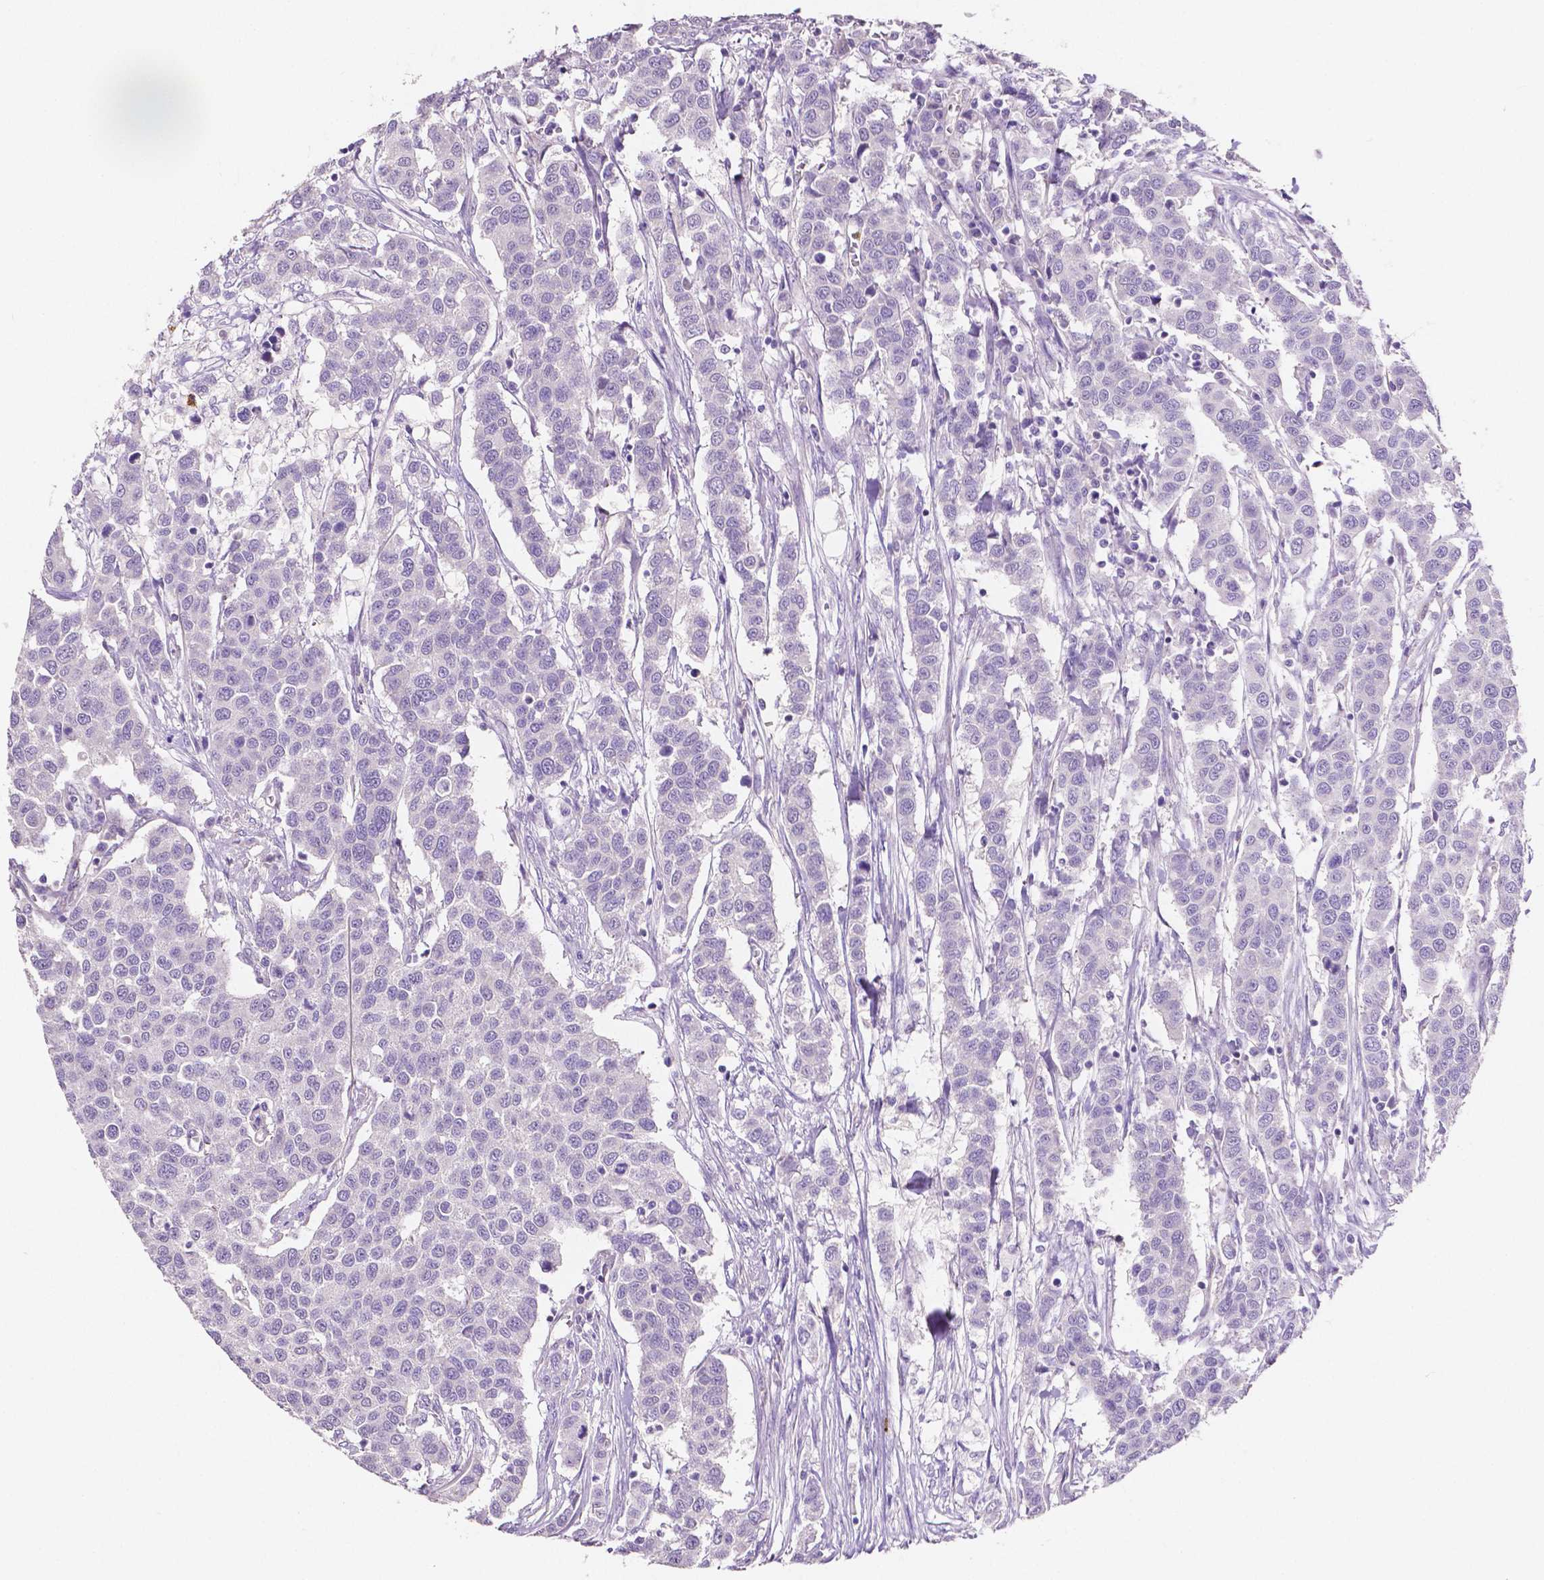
{"staining": {"intensity": "negative", "quantity": "none", "location": "none"}, "tissue": "urothelial cancer", "cell_type": "Tumor cells", "image_type": "cancer", "snomed": [{"axis": "morphology", "description": "Urothelial carcinoma, High grade"}, {"axis": "topography", "description": "Urinary bladder"}], "caption": "High magnification brightfield microscopy of high-grade urothelial carcinoma stained with DAB (3,3'-diaminobenzidine) (brown) and counterstained with hematoxylin (blue): tumor cells show no significant expression.", "gene": "MMP9", "patient": {"sex": "female", "age": 58}}